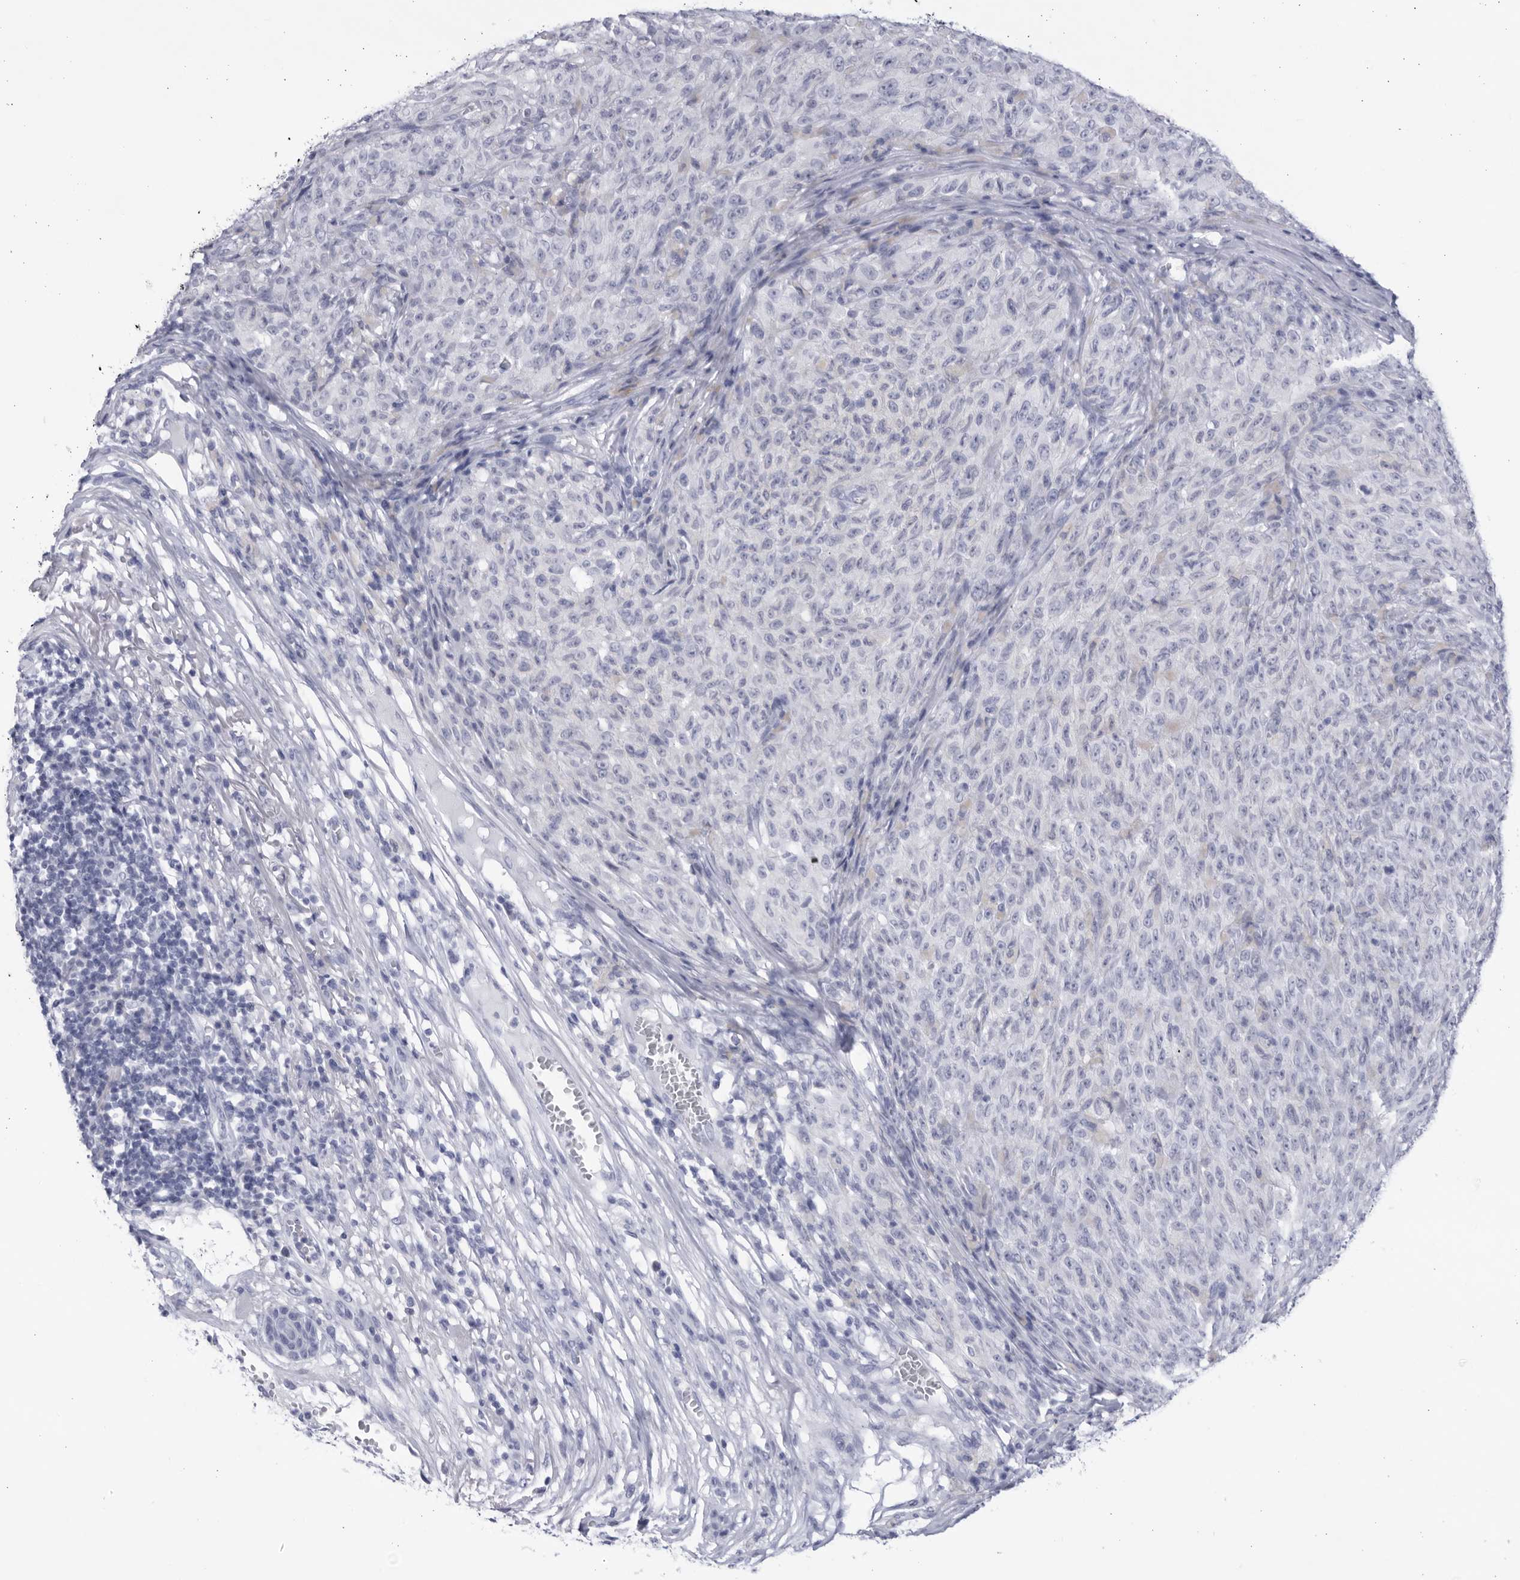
{"staining": {"intensity": "negative", "quantity": "none", "location": "none"}, "tissue": "melanoma", "cell_type": "Tumor cells", "image_type": "cancer", "snomed": [{"axis": "morphology", "description": "Malignant melanoma, NOS"}, {"axis": "topography", "description": "Skin"}], "caption": "Tumor cells show no significant expression in malignant melanoma. (DAB immunohistochemistry (IHC) with hematoxylin counter stain).", "gene": "CCDC181", "patient": {"sex": "female", "age": 82}}